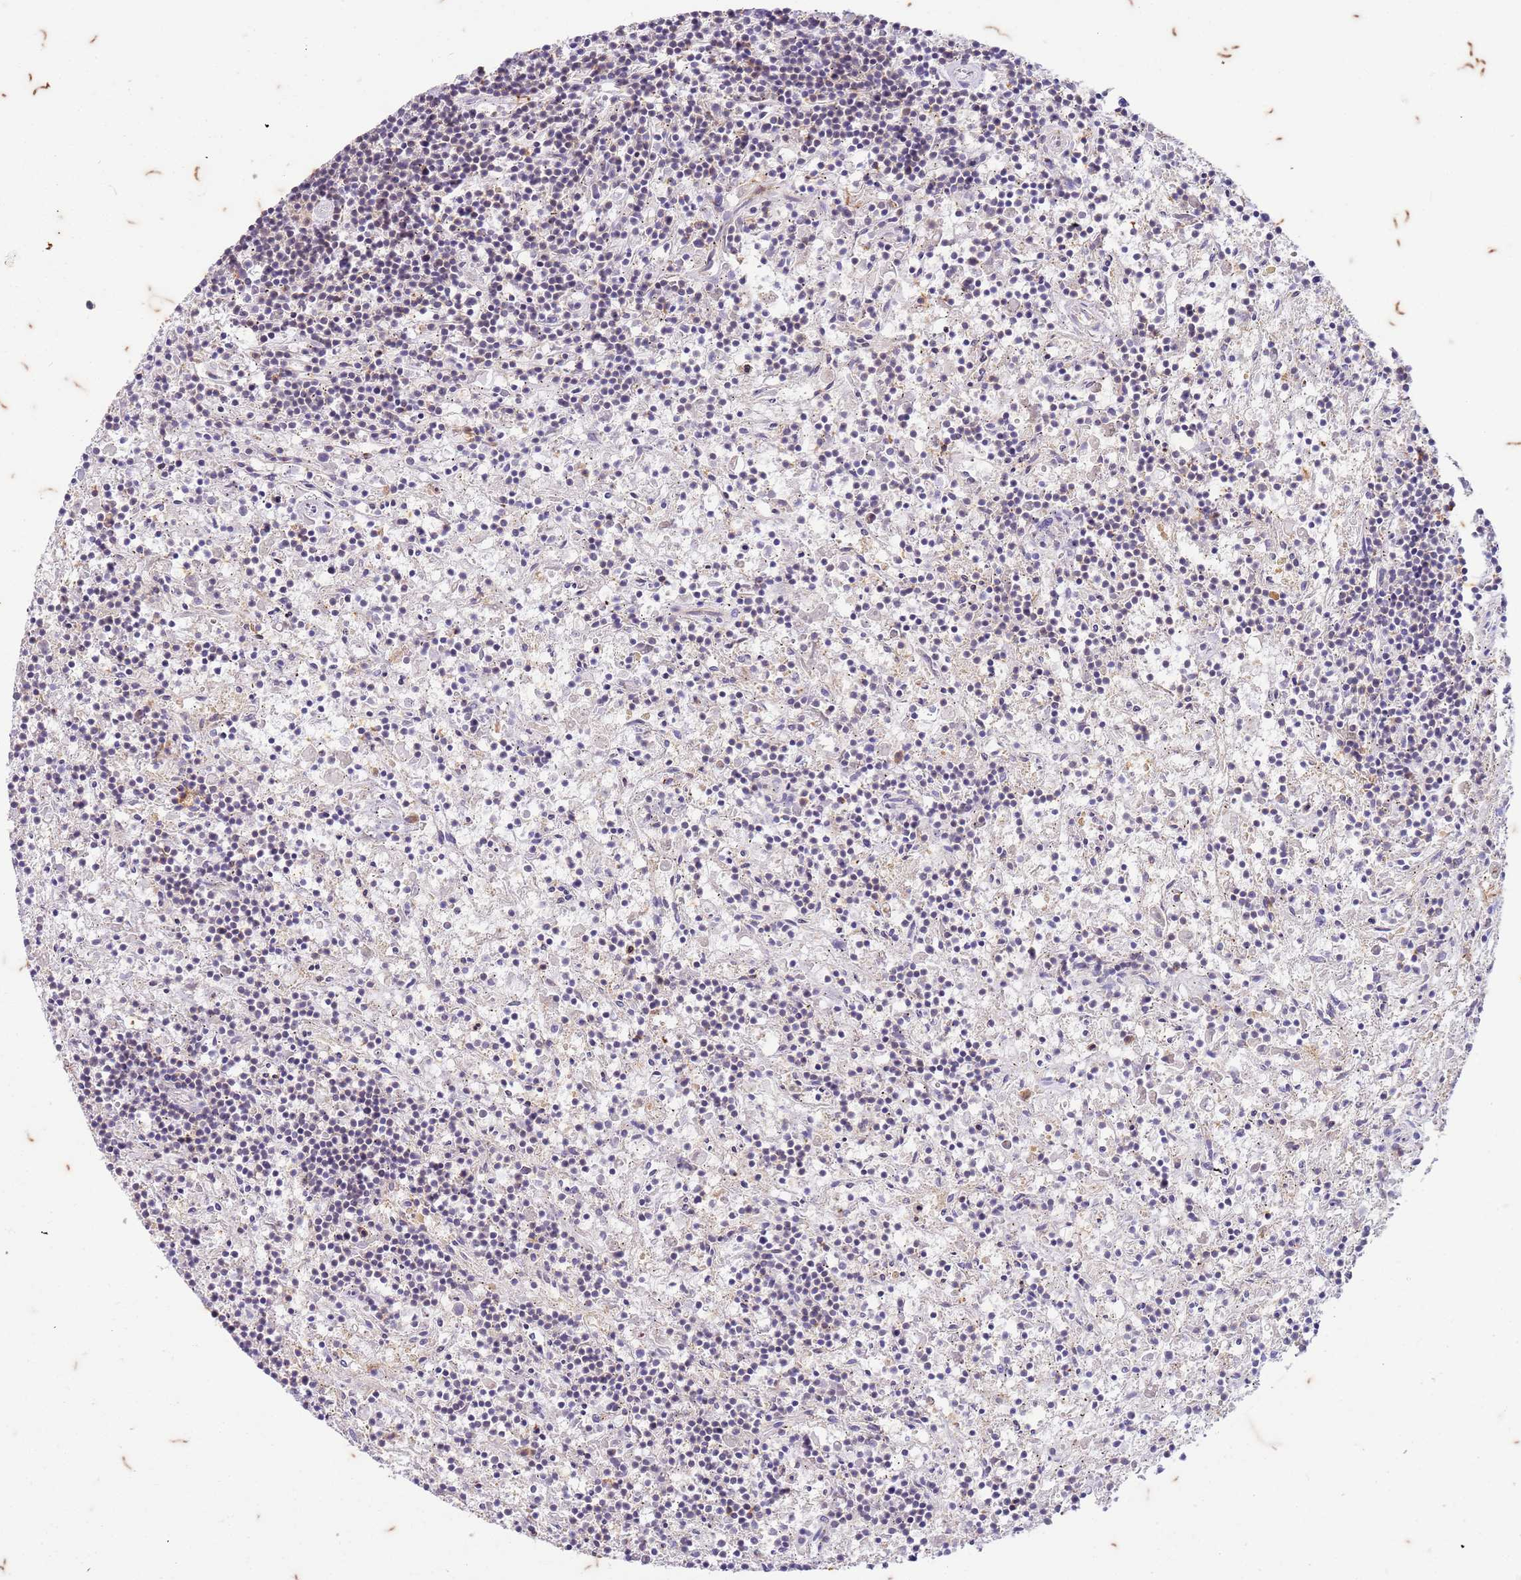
{"staining": {"intensity": "negative", "quantity": "none", "location": "none"}, "tissue": "lymphoma", "cell_type": "Tumor cells", "image_type": "cancer", "snomed": [{"axis": "morphology", "description": "Malignant lymphoma, non-Hodgkin's type, Low grade"}, {"axis": "topography", "description": "Spleen"}], "caption": "This is an IHC histopathology image of human lymphoma. There is no positivity in tumor cells.", "gene": "RAPGEF3", "patient": {"sex": "male", "age": 76}}